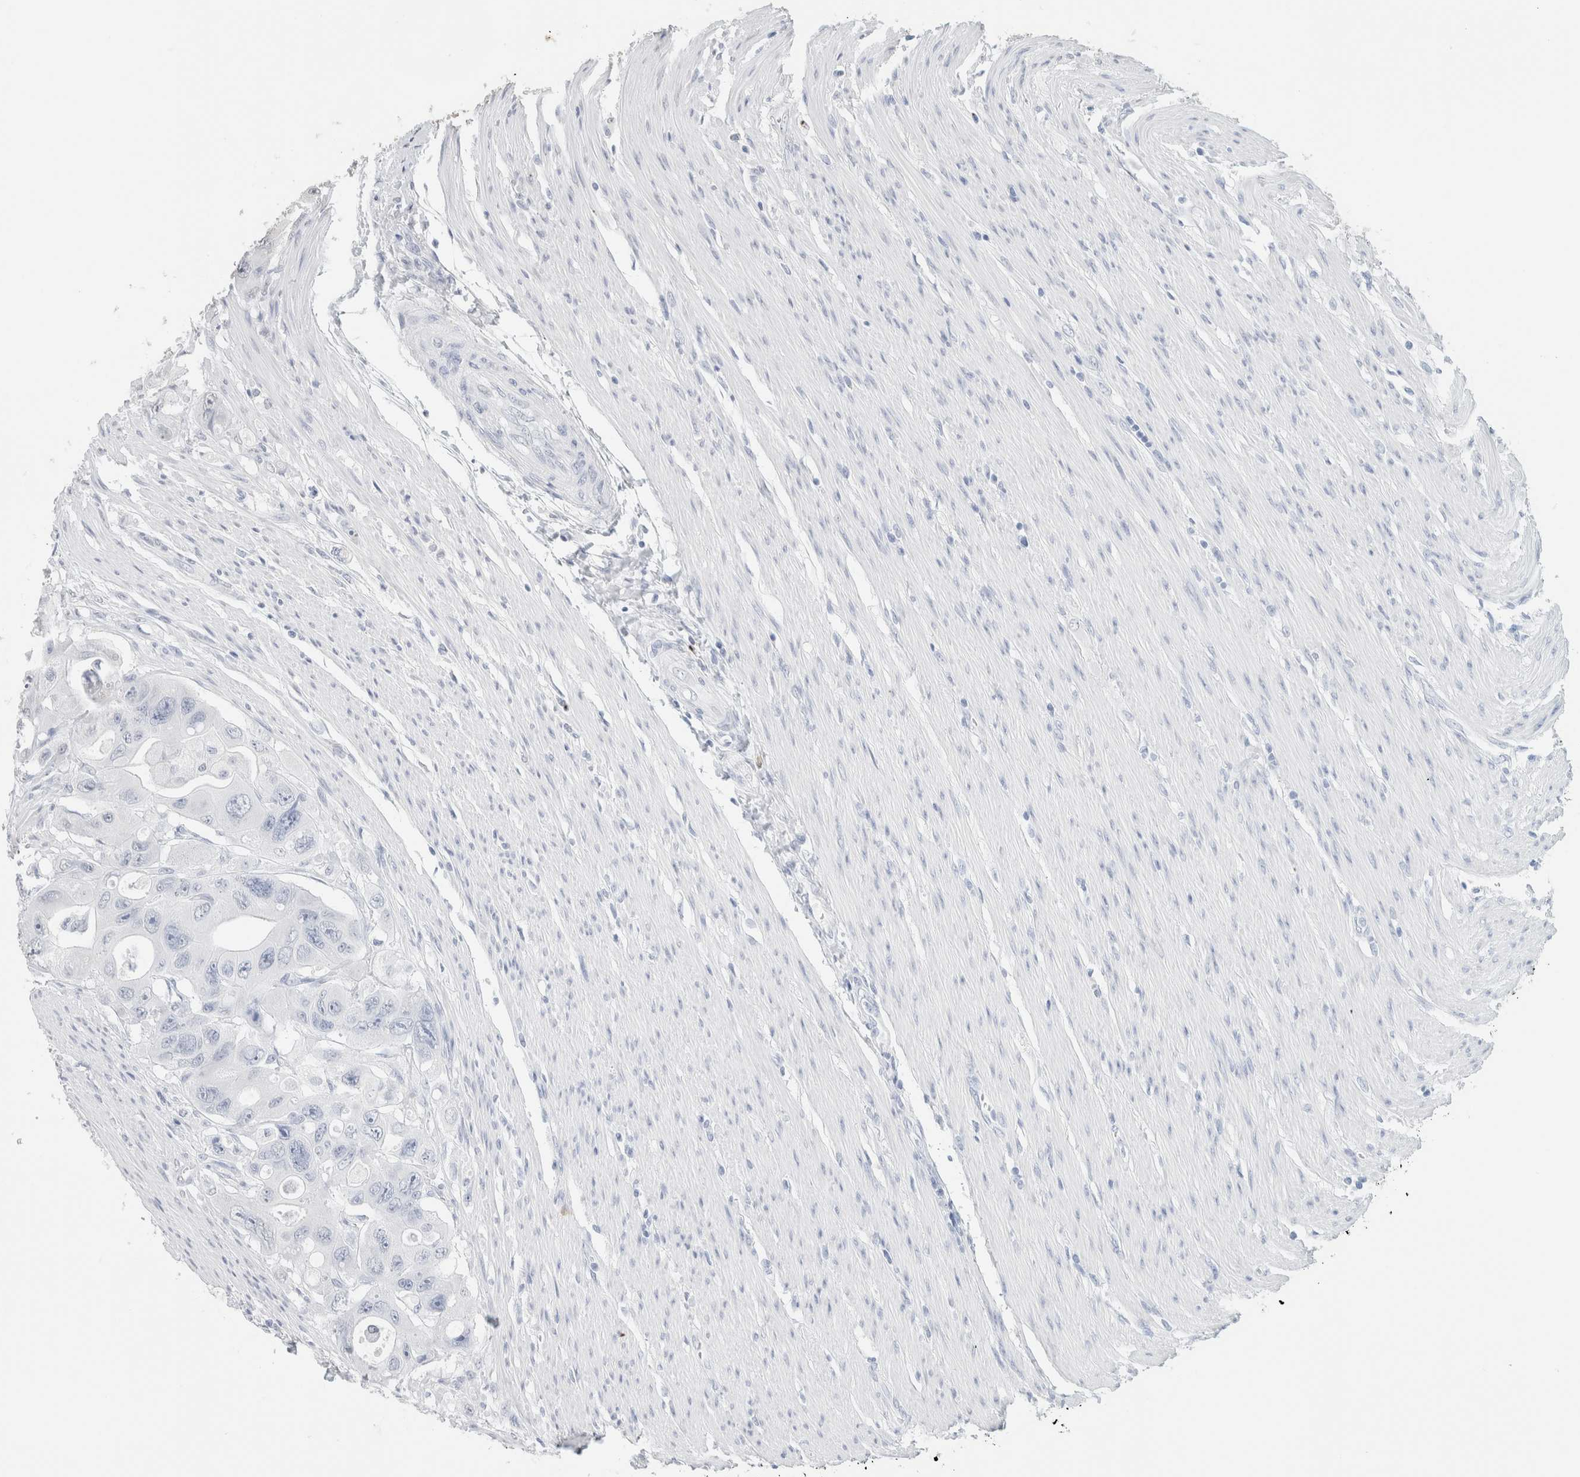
{"staining": {"intensity": "negative", "quantity": "none", "location": "none"}, "tissue": "colorectal cancer", "cell_type": "Tumor cells", "image_type": "cancer", "snomed": [{"axis": "morphology", "description": "Adenocarcinoma, NOS"}, {"axis": "topography", "description": "Colon"}], "caption": "Immunohistochemistry (IHC) of human colorectal adenocarcinoma displays no staining in tumor cells. (Stains: DAB (3,3'-diaminobenzidine) immunohistochemistry (IHC) with hematoxylin counter stain, Microscopy: brightfield microscopy at high magnification).", "gene": "CD80", "patient": {"sex": "female", "age": 46}}